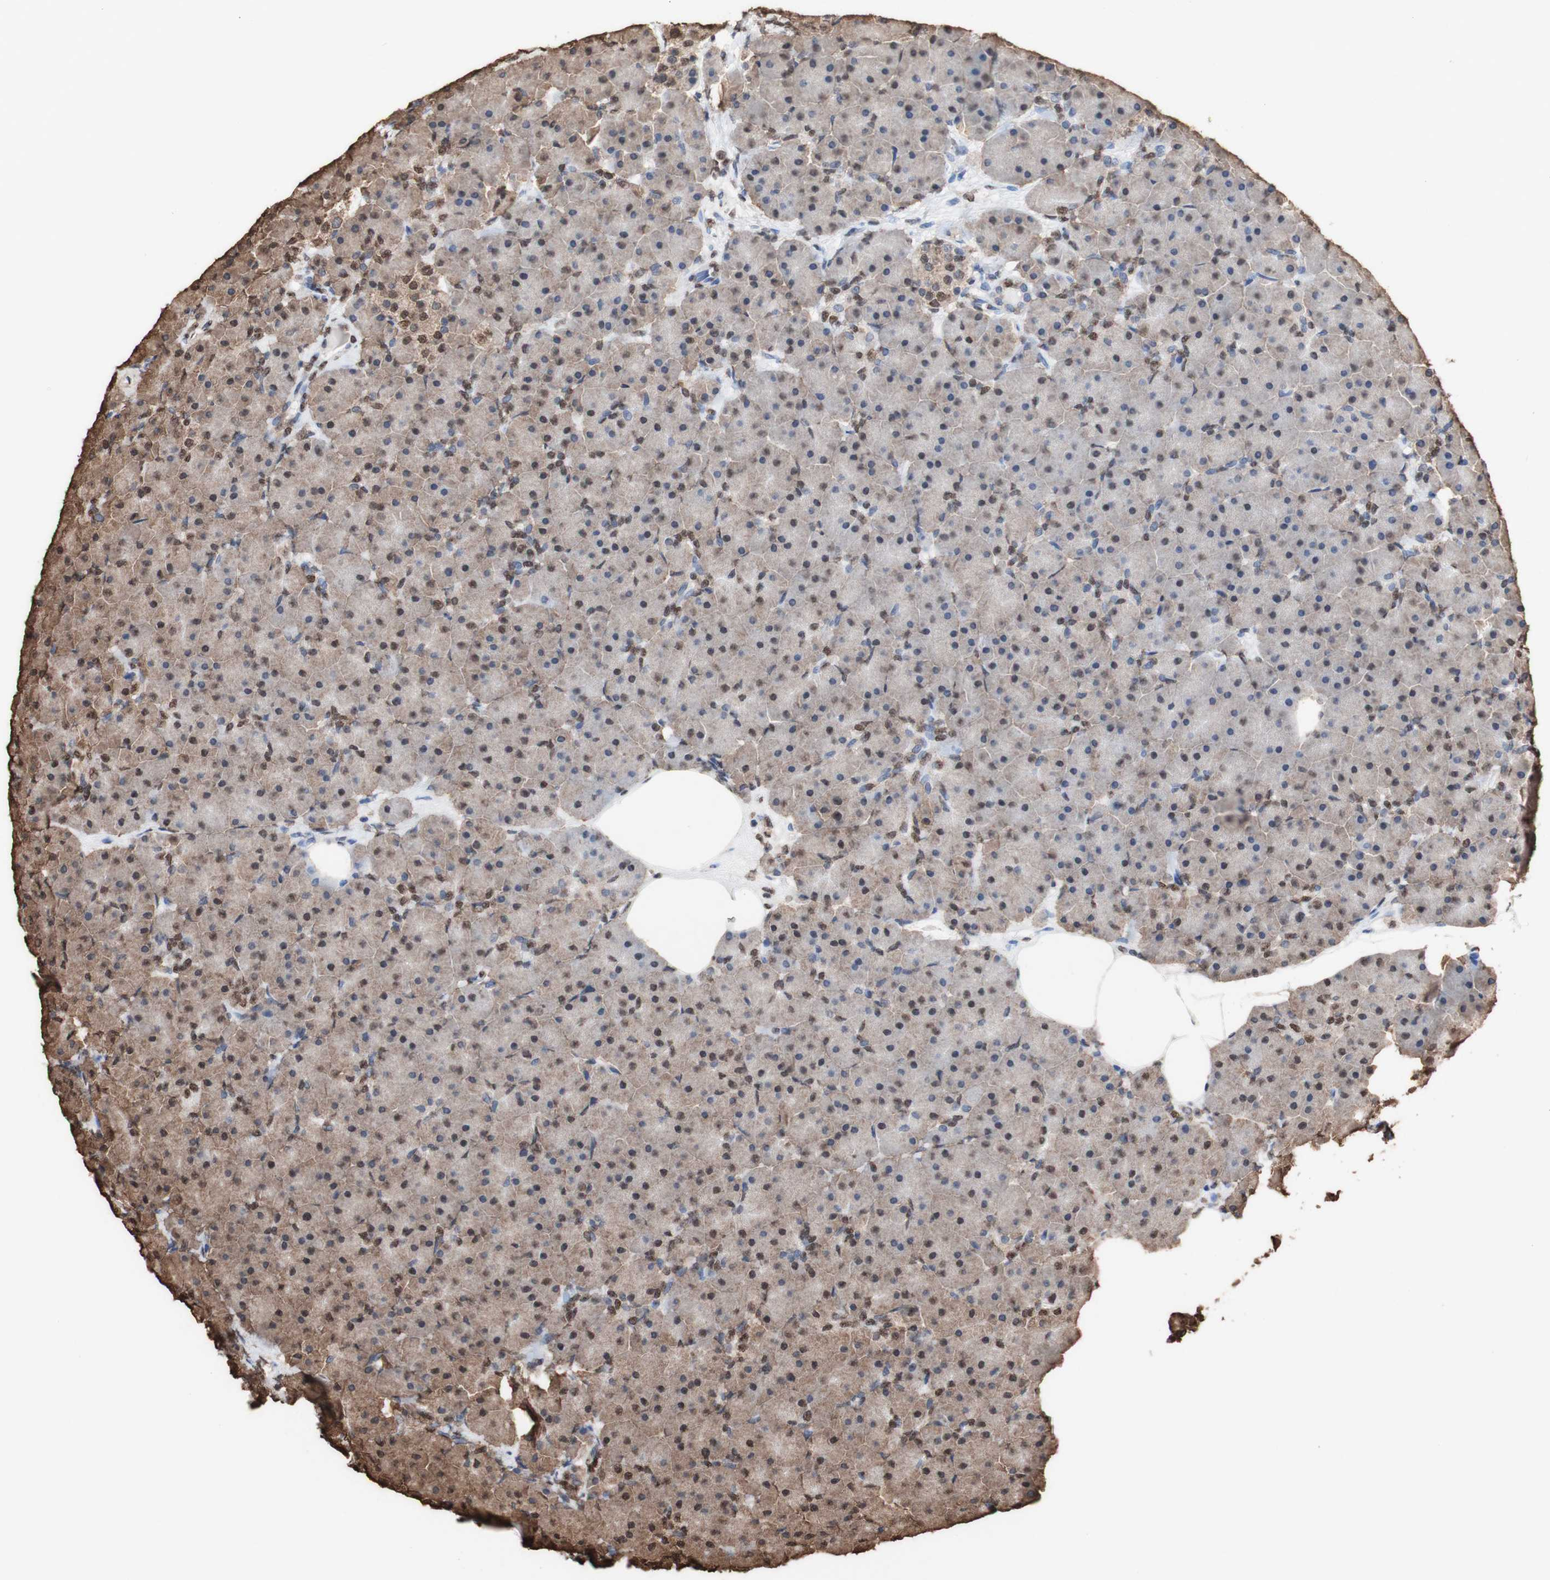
{"staining": {"intensity": "moderate", "quantity": "25%-75%", "location": "cytoplasmic/membranous,nuclear"}, "tissue": "pancreas", "cell_type": "Exocrine glandular cells", "image_type": "normal", "snomed": [{"axis": "morphology", "description": "Normal tissue, NOS"}, {"axis": "topography", "description": "Pancreas"}], "caption": "An image showing moderate cytoplasmic/membranous,nuclear staining in about 25%-75% of exocrine glandular cells in normal pancreas, as visualized by brown immunohistochemical staining.", "gene": "PIDD1", "patient": {"sex": "male", "age": 66}}